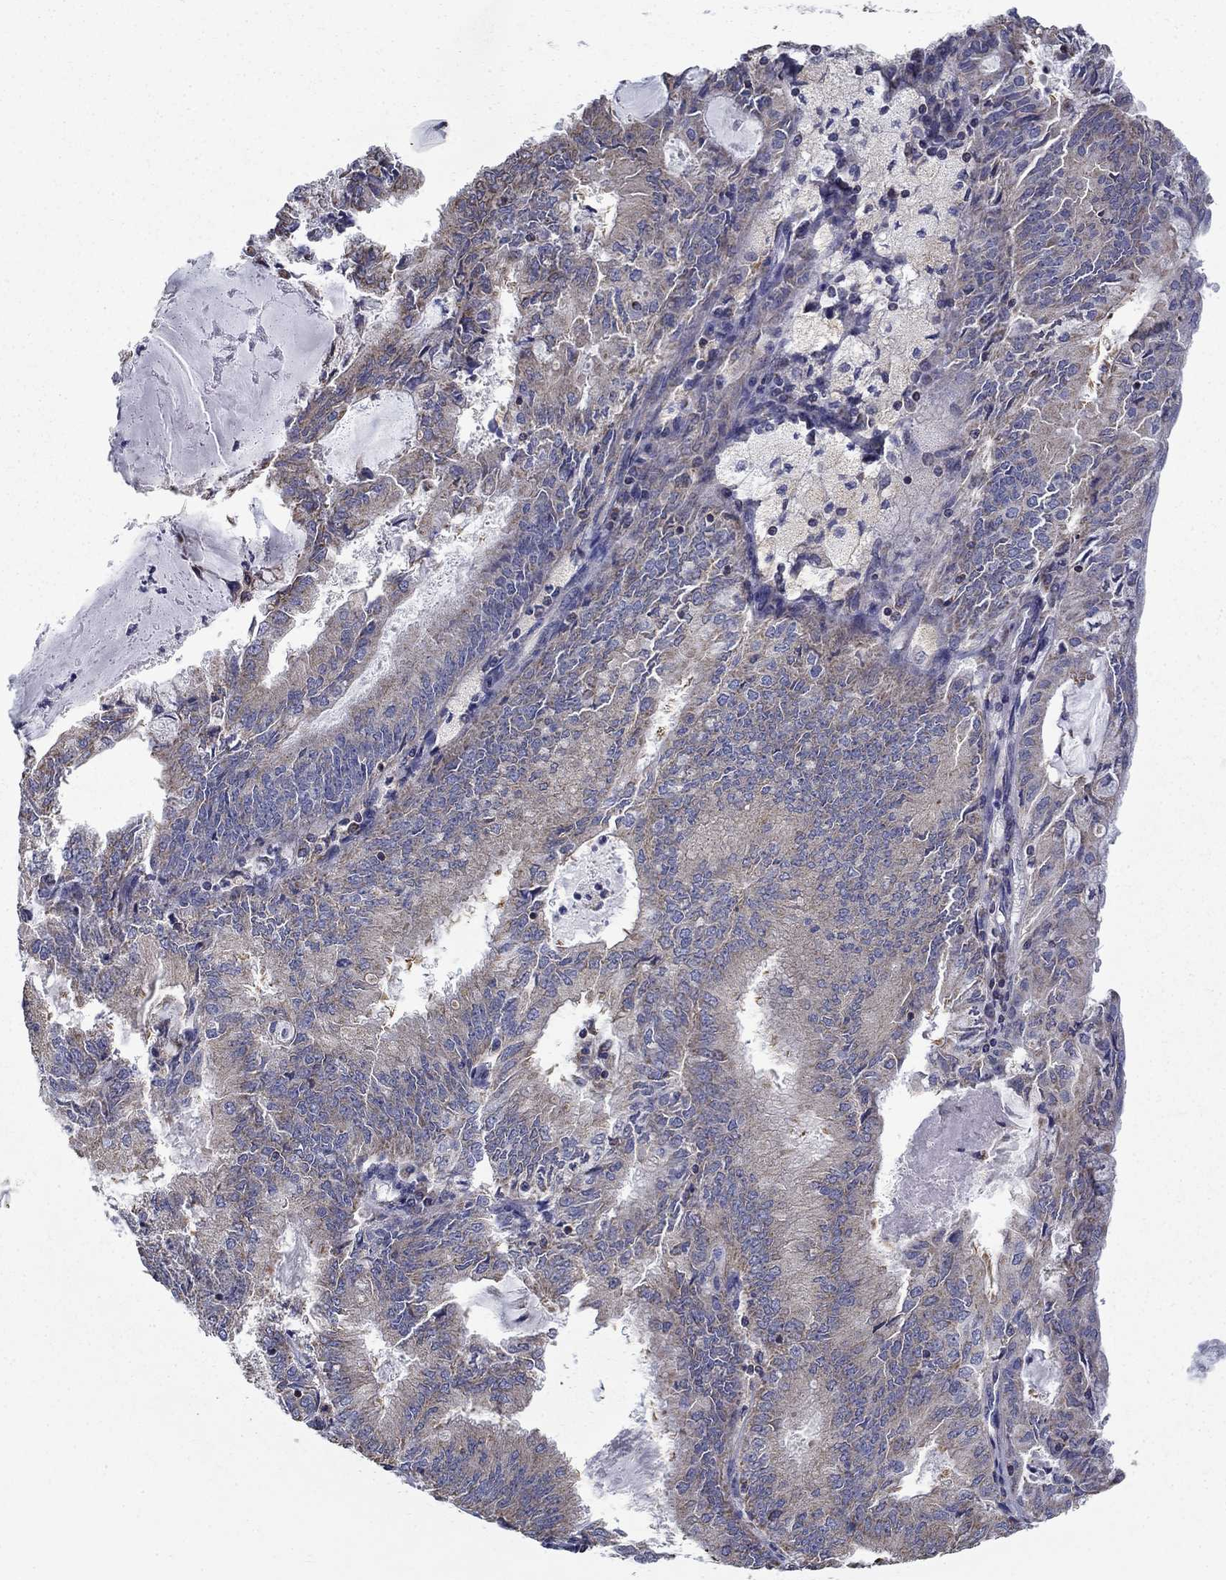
{"staining": {"intensity": "weak", "quantity": "25%-75%", "location": "cytoplasmic/membranous"}, "tissue": "endometrial cancer", "cell_type": "Tumor cells", "image_type": "cancer", "snomed": [{"axis": "morphology", "description": "Adenocarcinoma, NOS"}, {"axis": "topography", "description": "Endometrium"}], "caption": "About 25%-75% of tumor cells in human endometrial cancer (adenocarcinoma) exhibit weak cytoplasmic/membranous protein staining as visualized by brown immunohistochemical staining.", "gene": "NME5", "patient": {"sex": "female", "age": 57}}